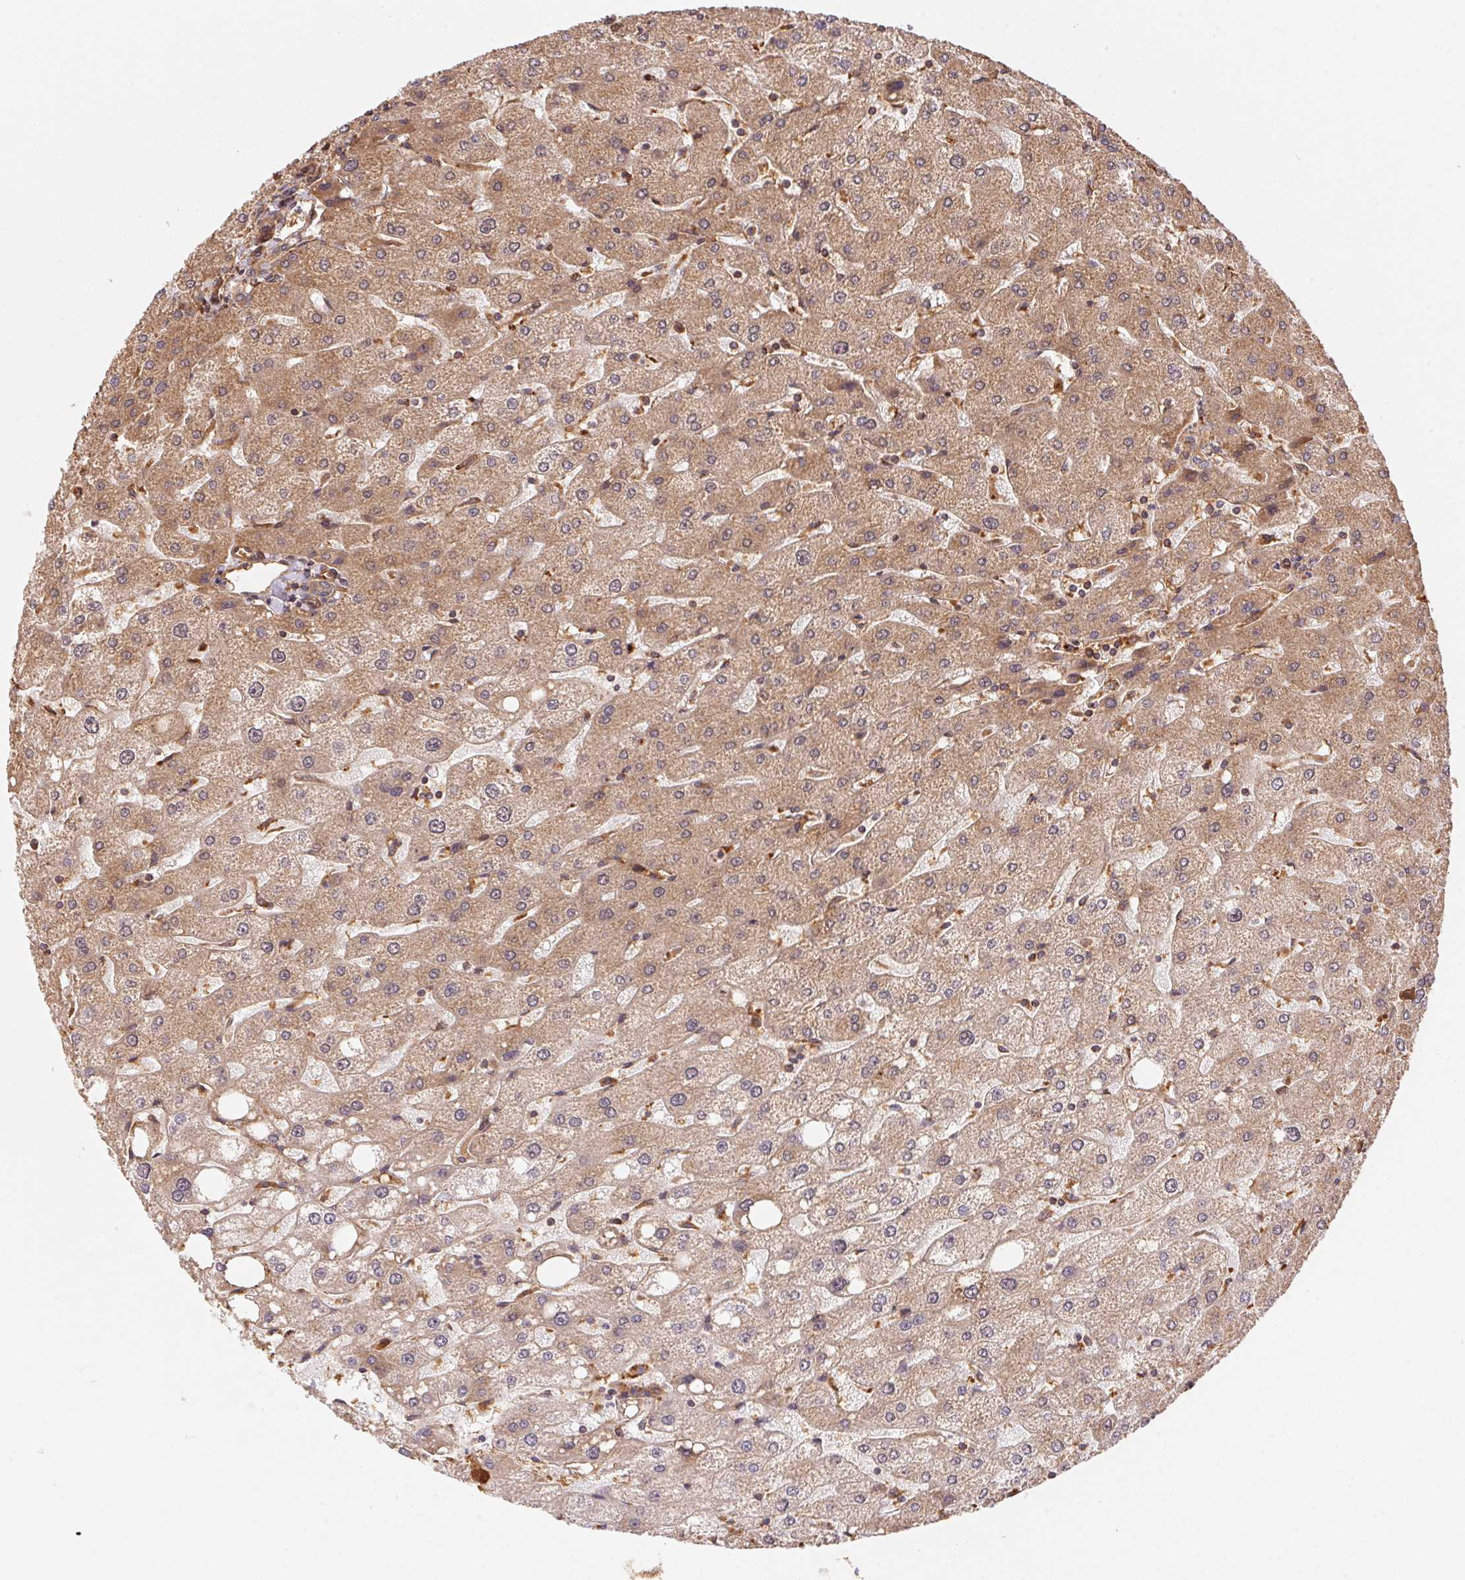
{"staining": {"intensity": "weak", "quantity": ">75%", "location": "cytoplasmic/membranous"}, "tissue": "liver", "cell_type": "Cholangiocytes", "image_type": "normal", "snomed": [{"axis": "morphology", "description": "Normal tissue, NOS"}, {"axis": "topography", "description": "Liver"}], "caption": "A high-resolution histopathology image shows immunohistochemistry (IHC) staining of normal liver, which demonstrates weak cytoplasmic/membranous positivity in approximately >75% of cholangiocytes.", "gene": "USE1", "patient": {"sex": "male", "age": 67}}